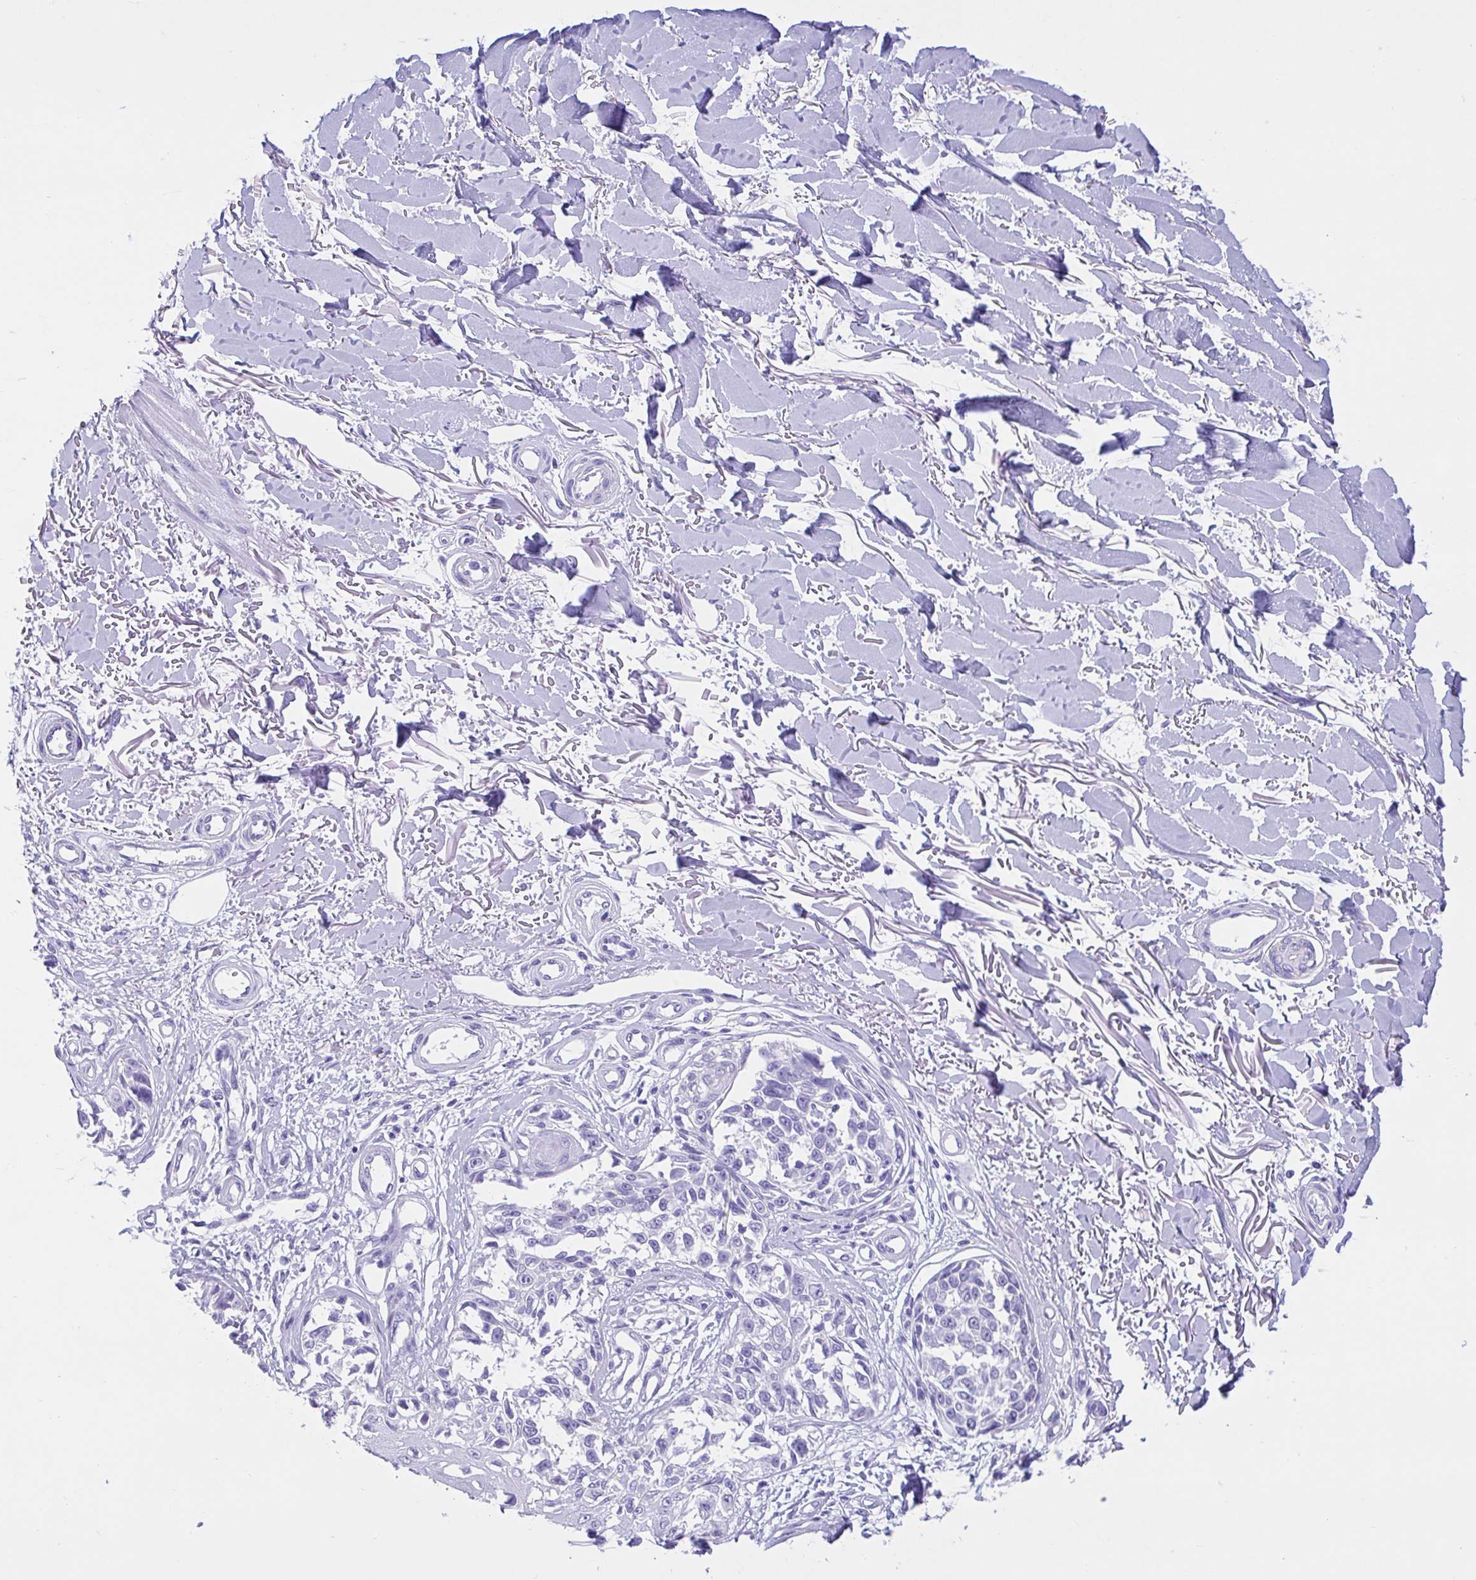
{"staining": {"intensity": "negative", "quantity": "none", "location": "none"}, "tissue": "melanoma", "cell_type": "Tumor cells", "image_type": "cancer", "snomed": [{"axis": "morphology", "description": "Malignant melanoma, NOS"}, {"axis": "topography", "description": "Skin"}], "caption": "A micrograph of malignant melanoma stained for a protein demonstrates no brown staining in tumor cells. (DAB immunohistochemistry (IHC) visualized using brightfield microscopy, high magnification).", "gene": "OR4N4", "patient": {"sex": "male", "age": 73}}